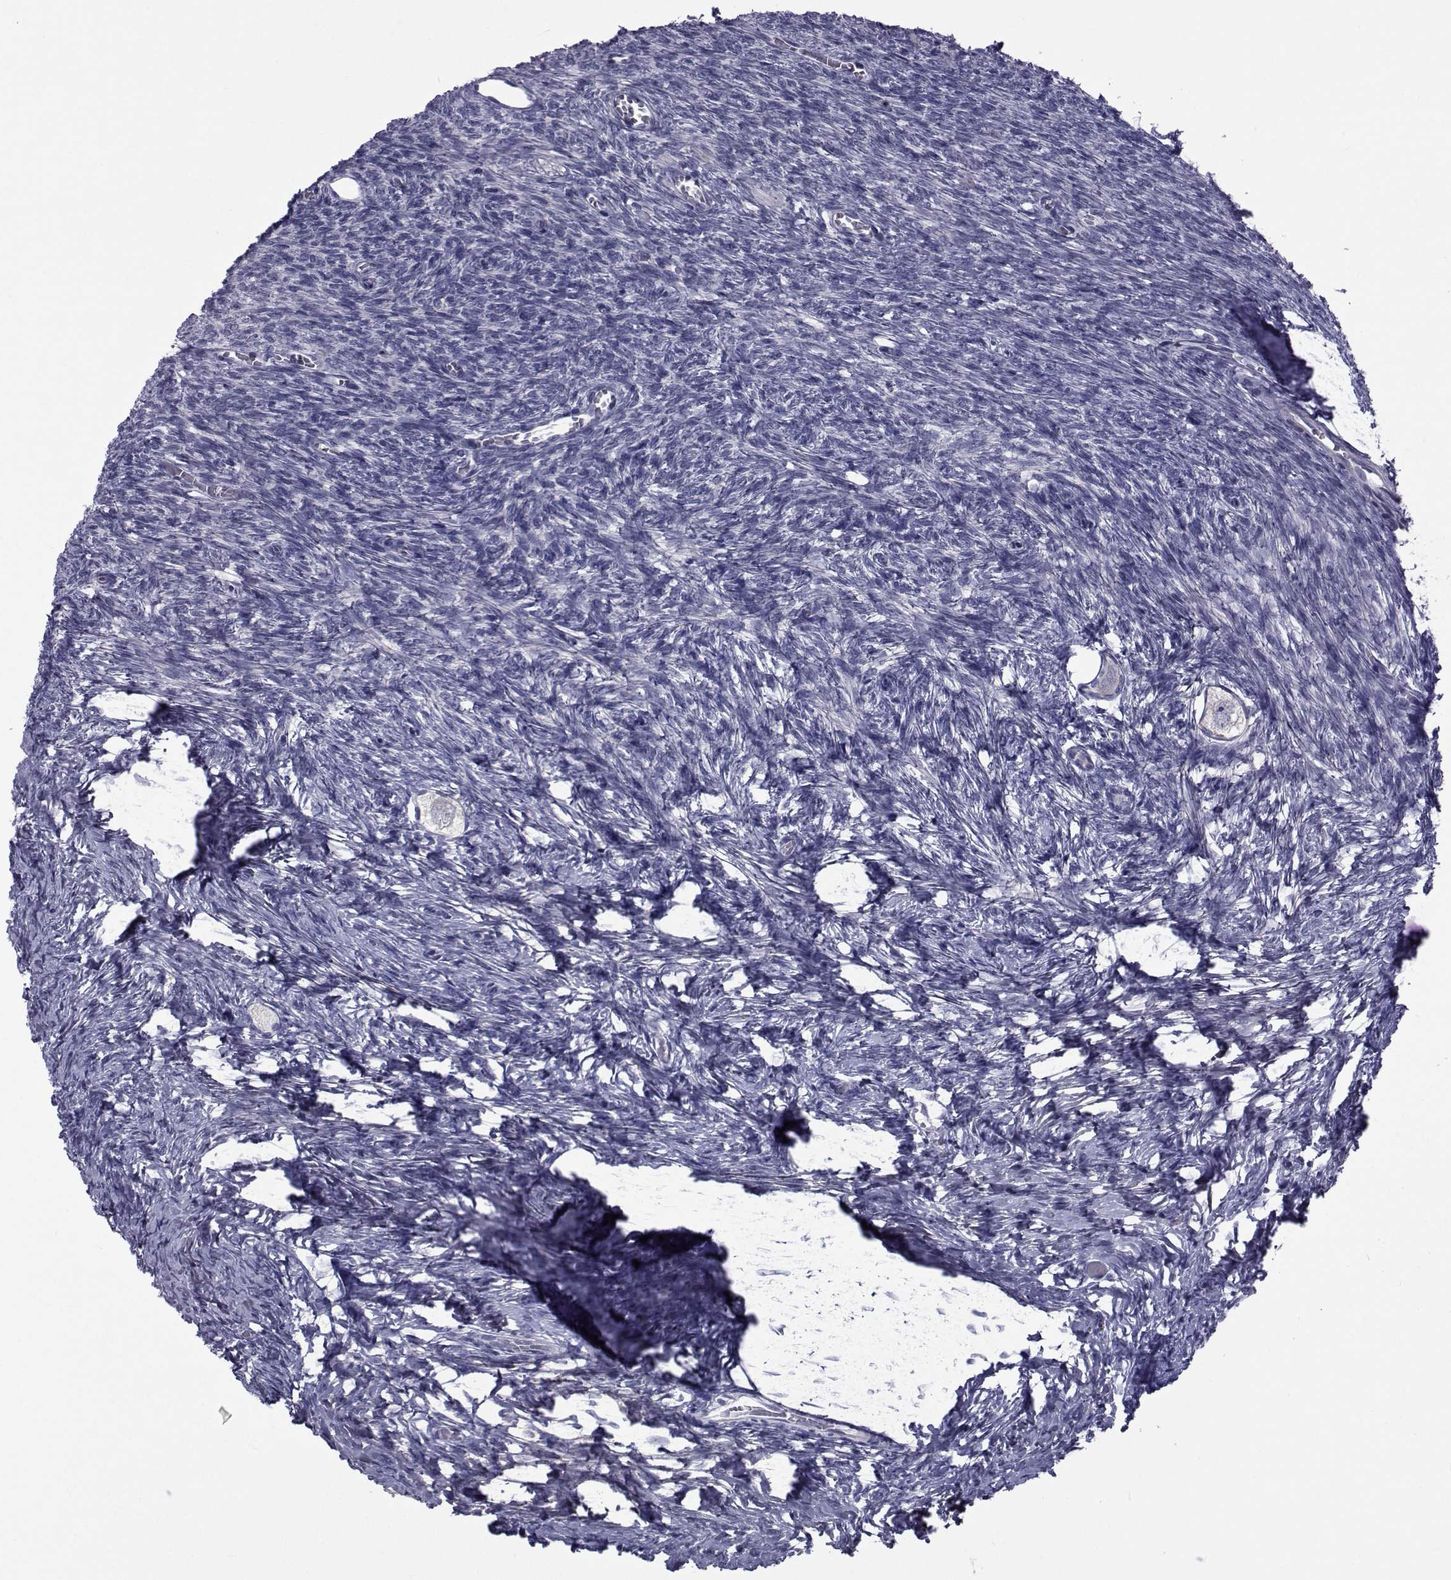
{"staining": {"intensity": "negative", "quantity": "none", "location": "none"}, "tissue": "ovary", "cell_type": "Follicle cells", "image_type": "normal", "snomed": [{"axis": "morphology", "description": "Normal tissue, NOS"}, {"axis": "topography", "description": "Ovary"}], "caption": "Ovary was stained to show a protein in brown. There is no significant positivity in follicle cells.", "gene": "SLC30A10", "patient": {"sex": "female", "age": 27}}